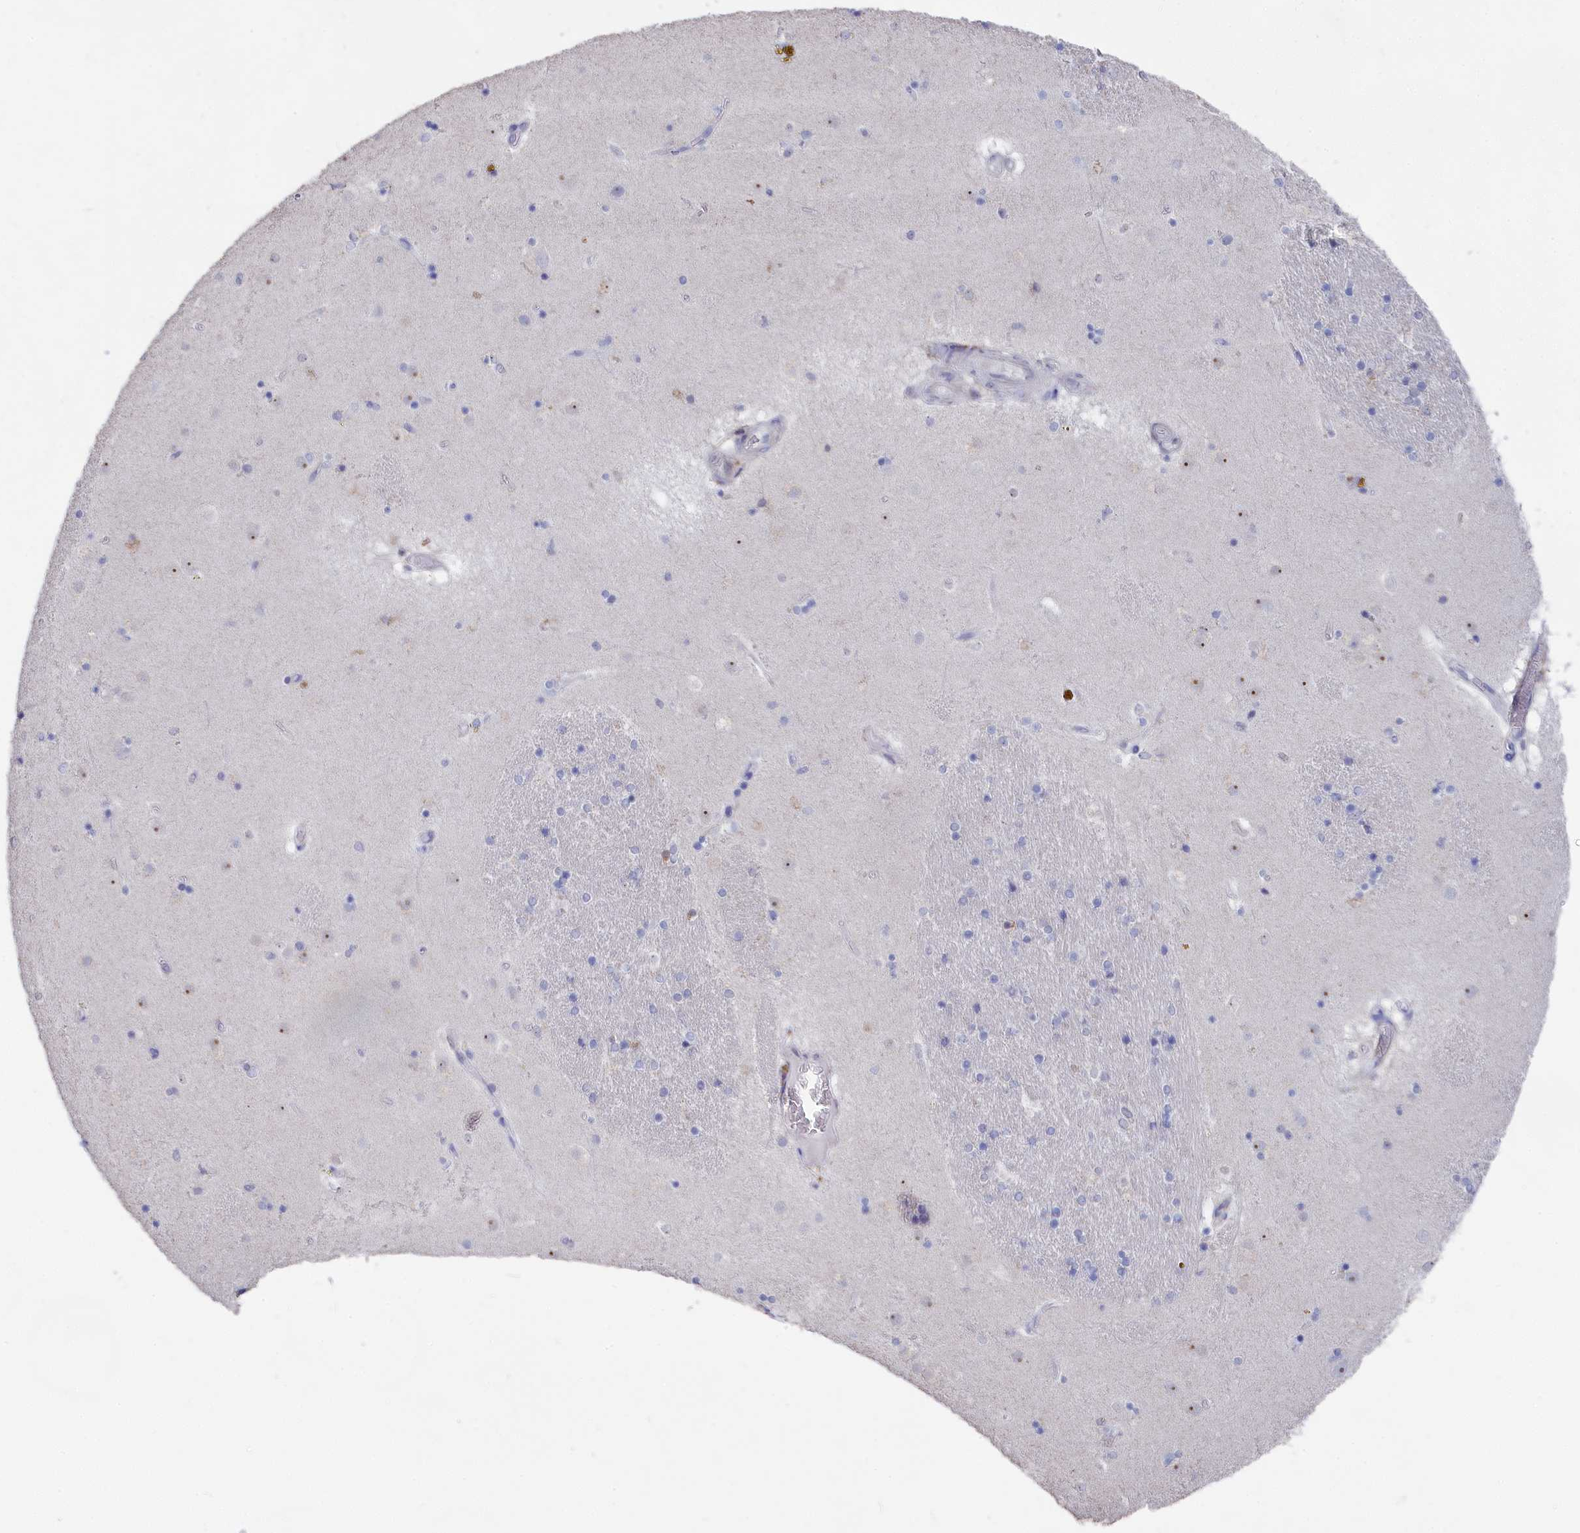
{"staining": {"intensity": "negative", "quantity": "none", "location": "none"}, "tissue": "caudate", "cell_type": "Glial cells", "image_type": "normal", "snomed": [{"axis": "morphology", "description": "Normal tissue, NOS"}, {"axis": "topography", "description": "Lateral ventricle wall"}], "caption": "This is an immunohistochemistry (IHC) image of unremarkable caudate. There is no positivity in glial cells.", "gene": "SEMG2", "patient": {"sex": "male", "age": 70}}